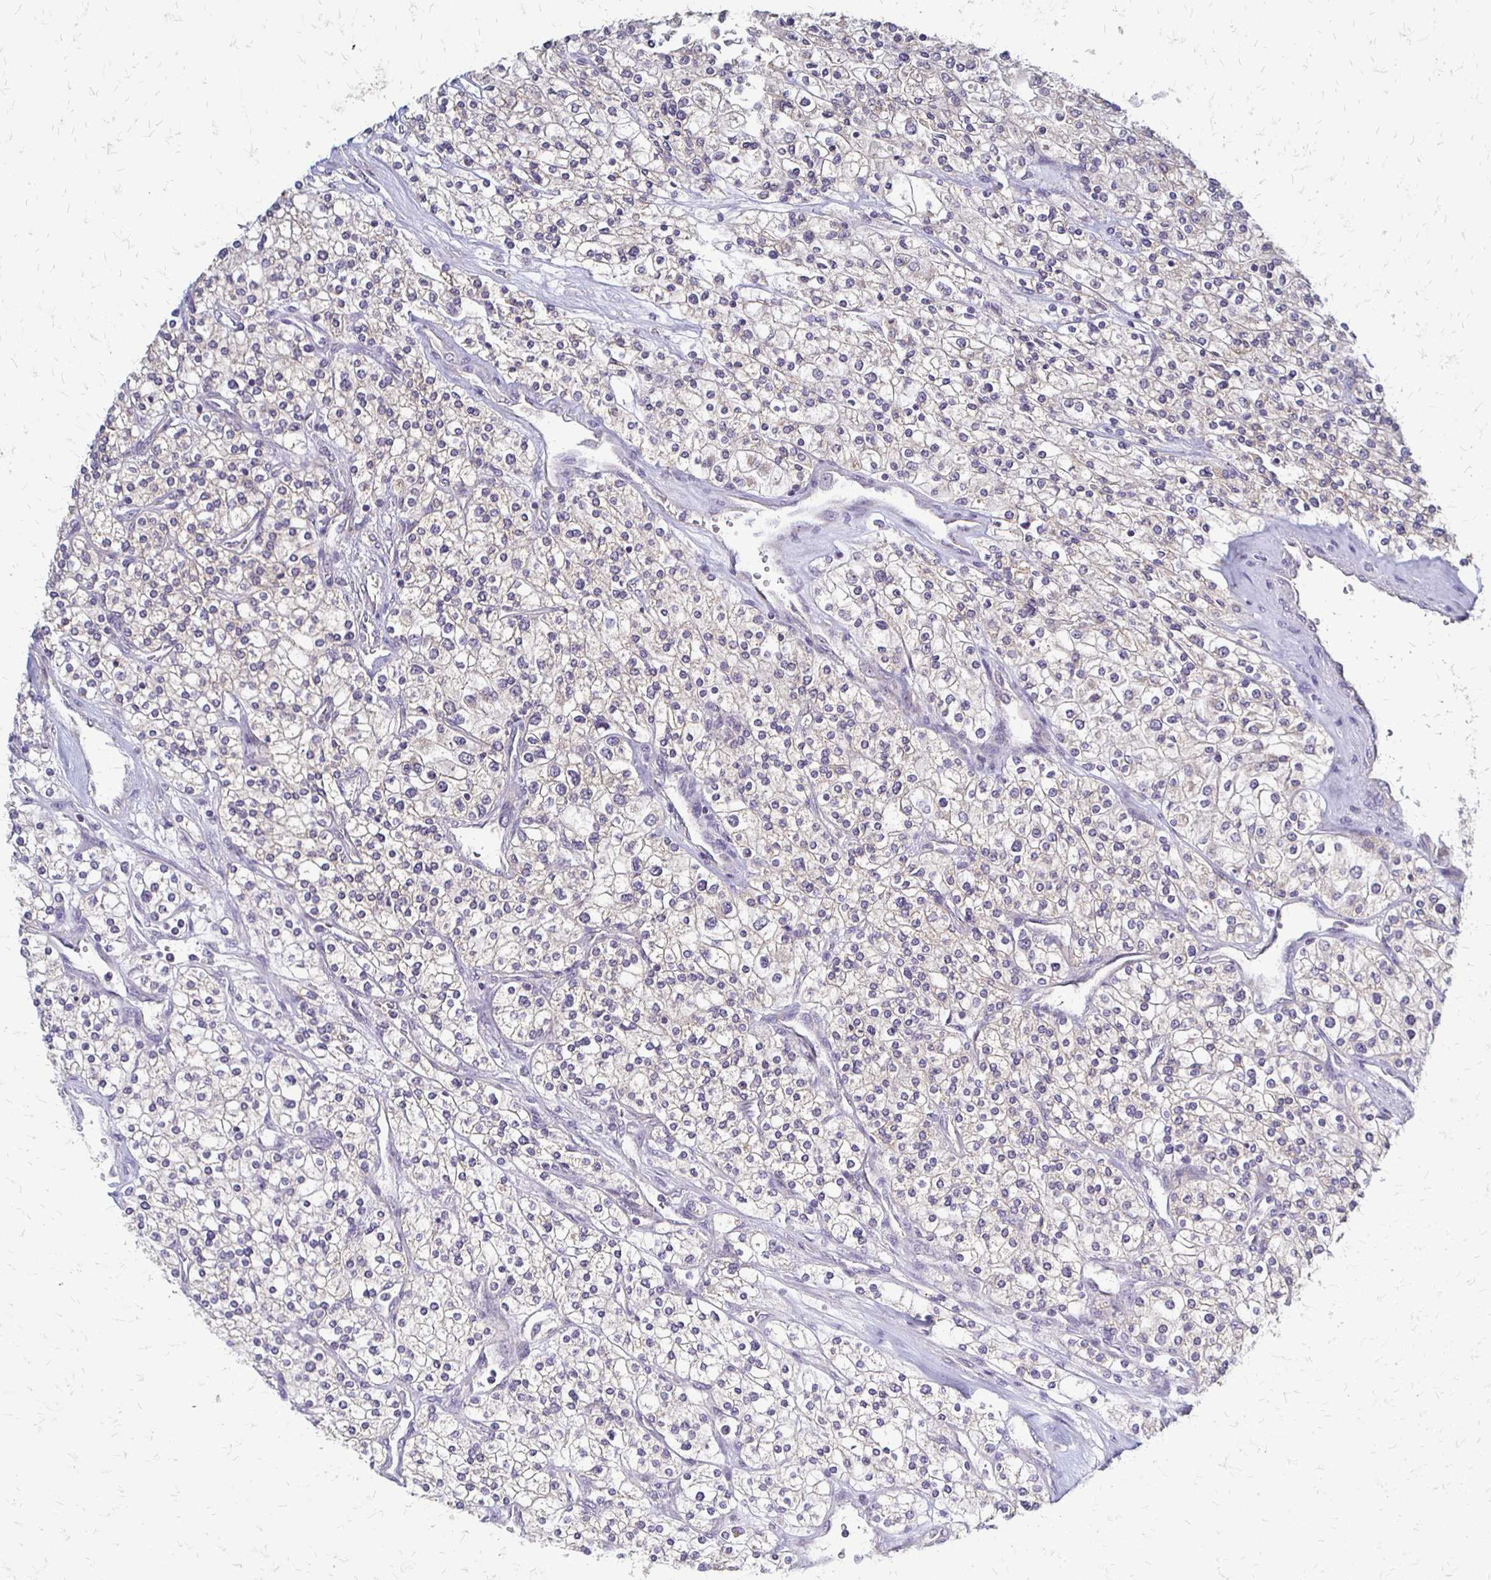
{"staining": {"intensity": "negative", "quantity": "none", "location": "none"}, "tissue": "renal cancer", "cell_type": "Tumor cells", "image_type": "cancer", "snomed": [{"axis": "morphology", "description": "Adenocarcinoma, NOS"}, {"axis": "topography", "description": "Kidney"}], "caption": "IHC histopathology image of neoplastic tissue: renal adenocarcinoma stained with DAB demonstrates no significant protein positivity in tumor cells.", "gene": "SLC9A9", "patient": {"sex": "male", "age": 80}}